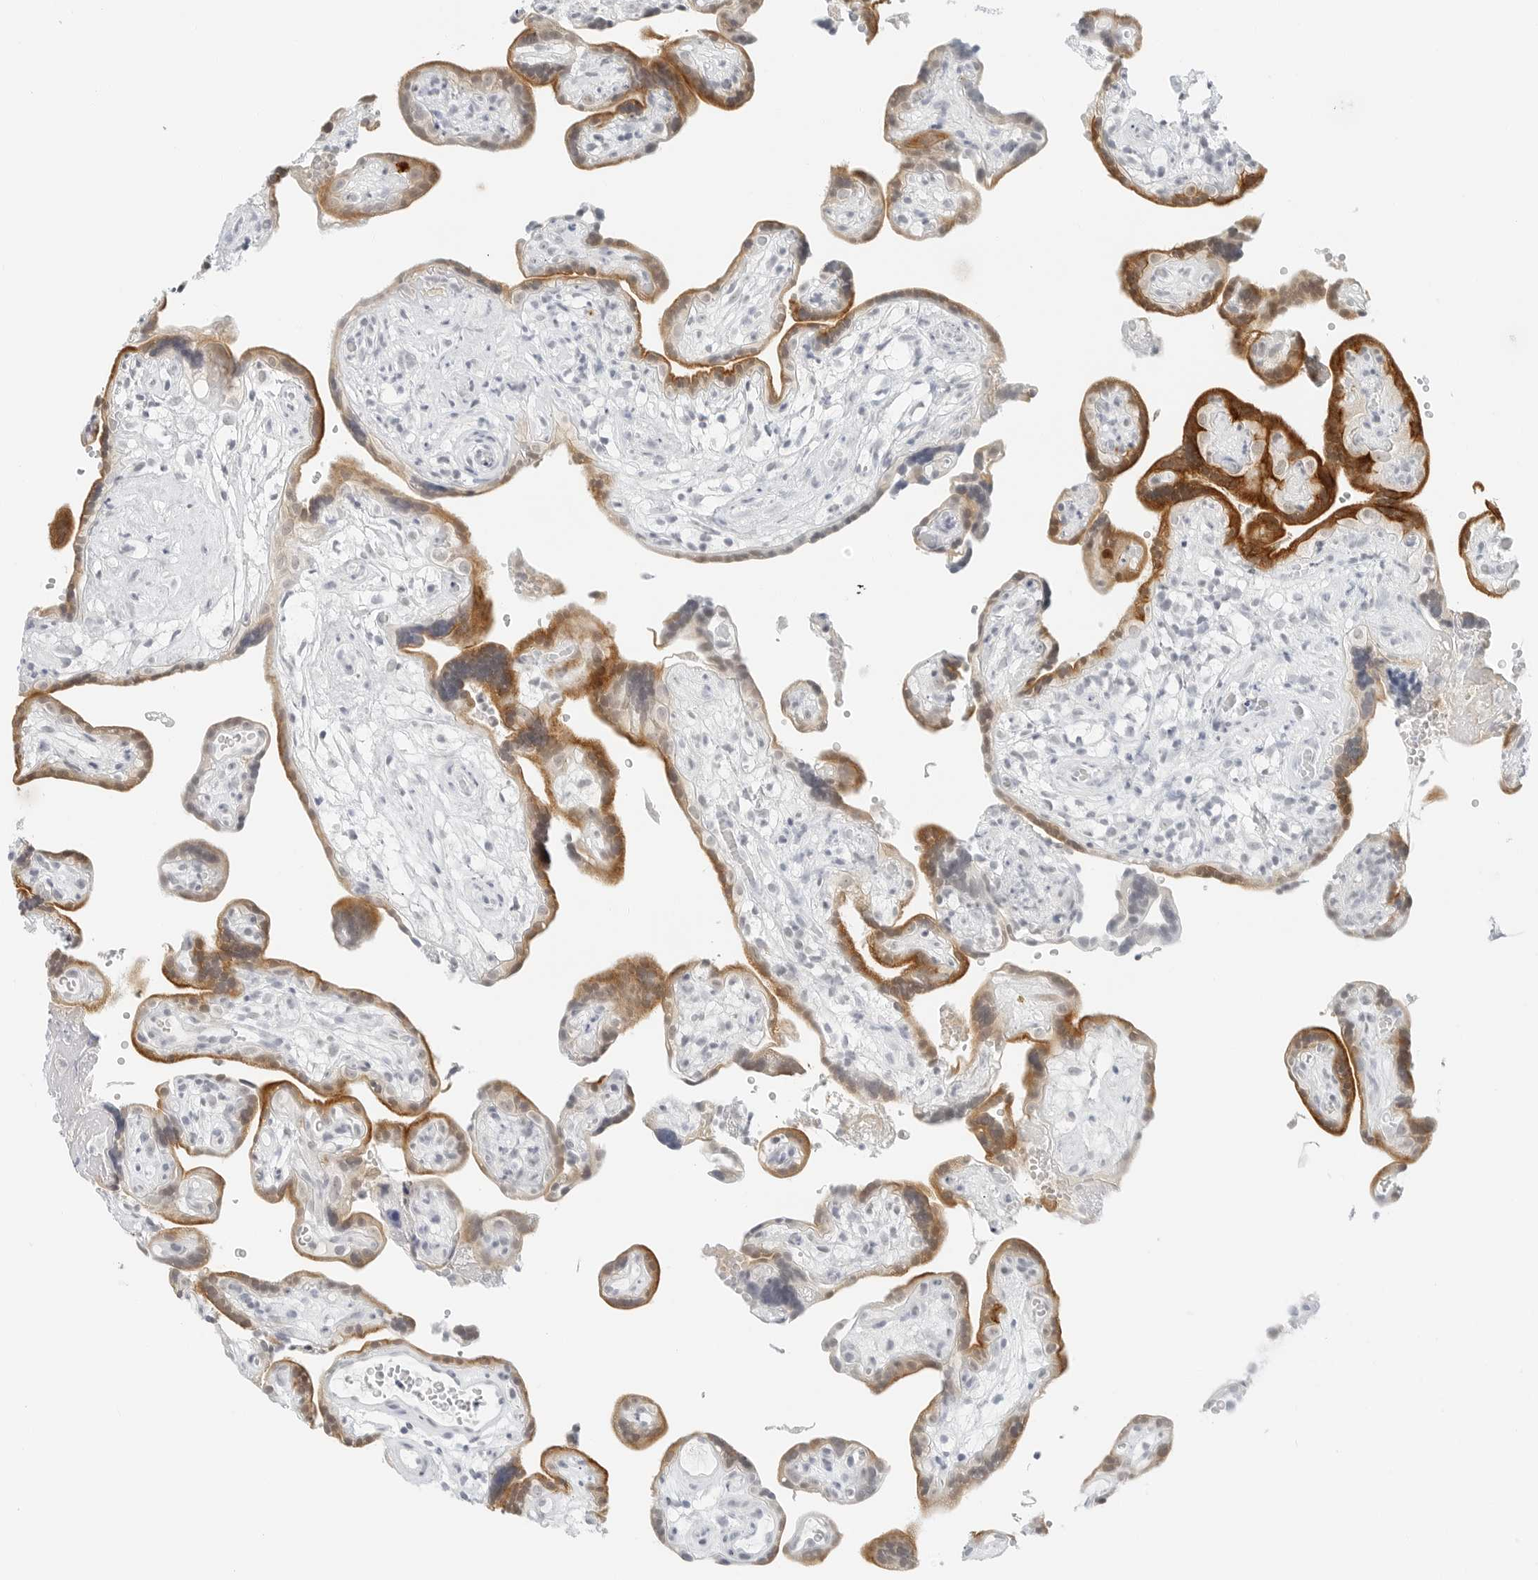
{"staining": {"intensity": "weak", "quantity": "<25%", "location": "cytoplasmic/membranous"}, "tissue": "placenta", "cell_type": "Decidual cells", "image_type": "normal", "snomed": [{"axis": "morphology", "description": "Normal tissue, NOS"}, {"axis": "topography", "description": "Placenta"}], "caption": "The IHC photomicrograph has no significant staining in decidual cells of placenta.", "gene": "CCSAP", "patient": {"sex": "female", "age": 30}}